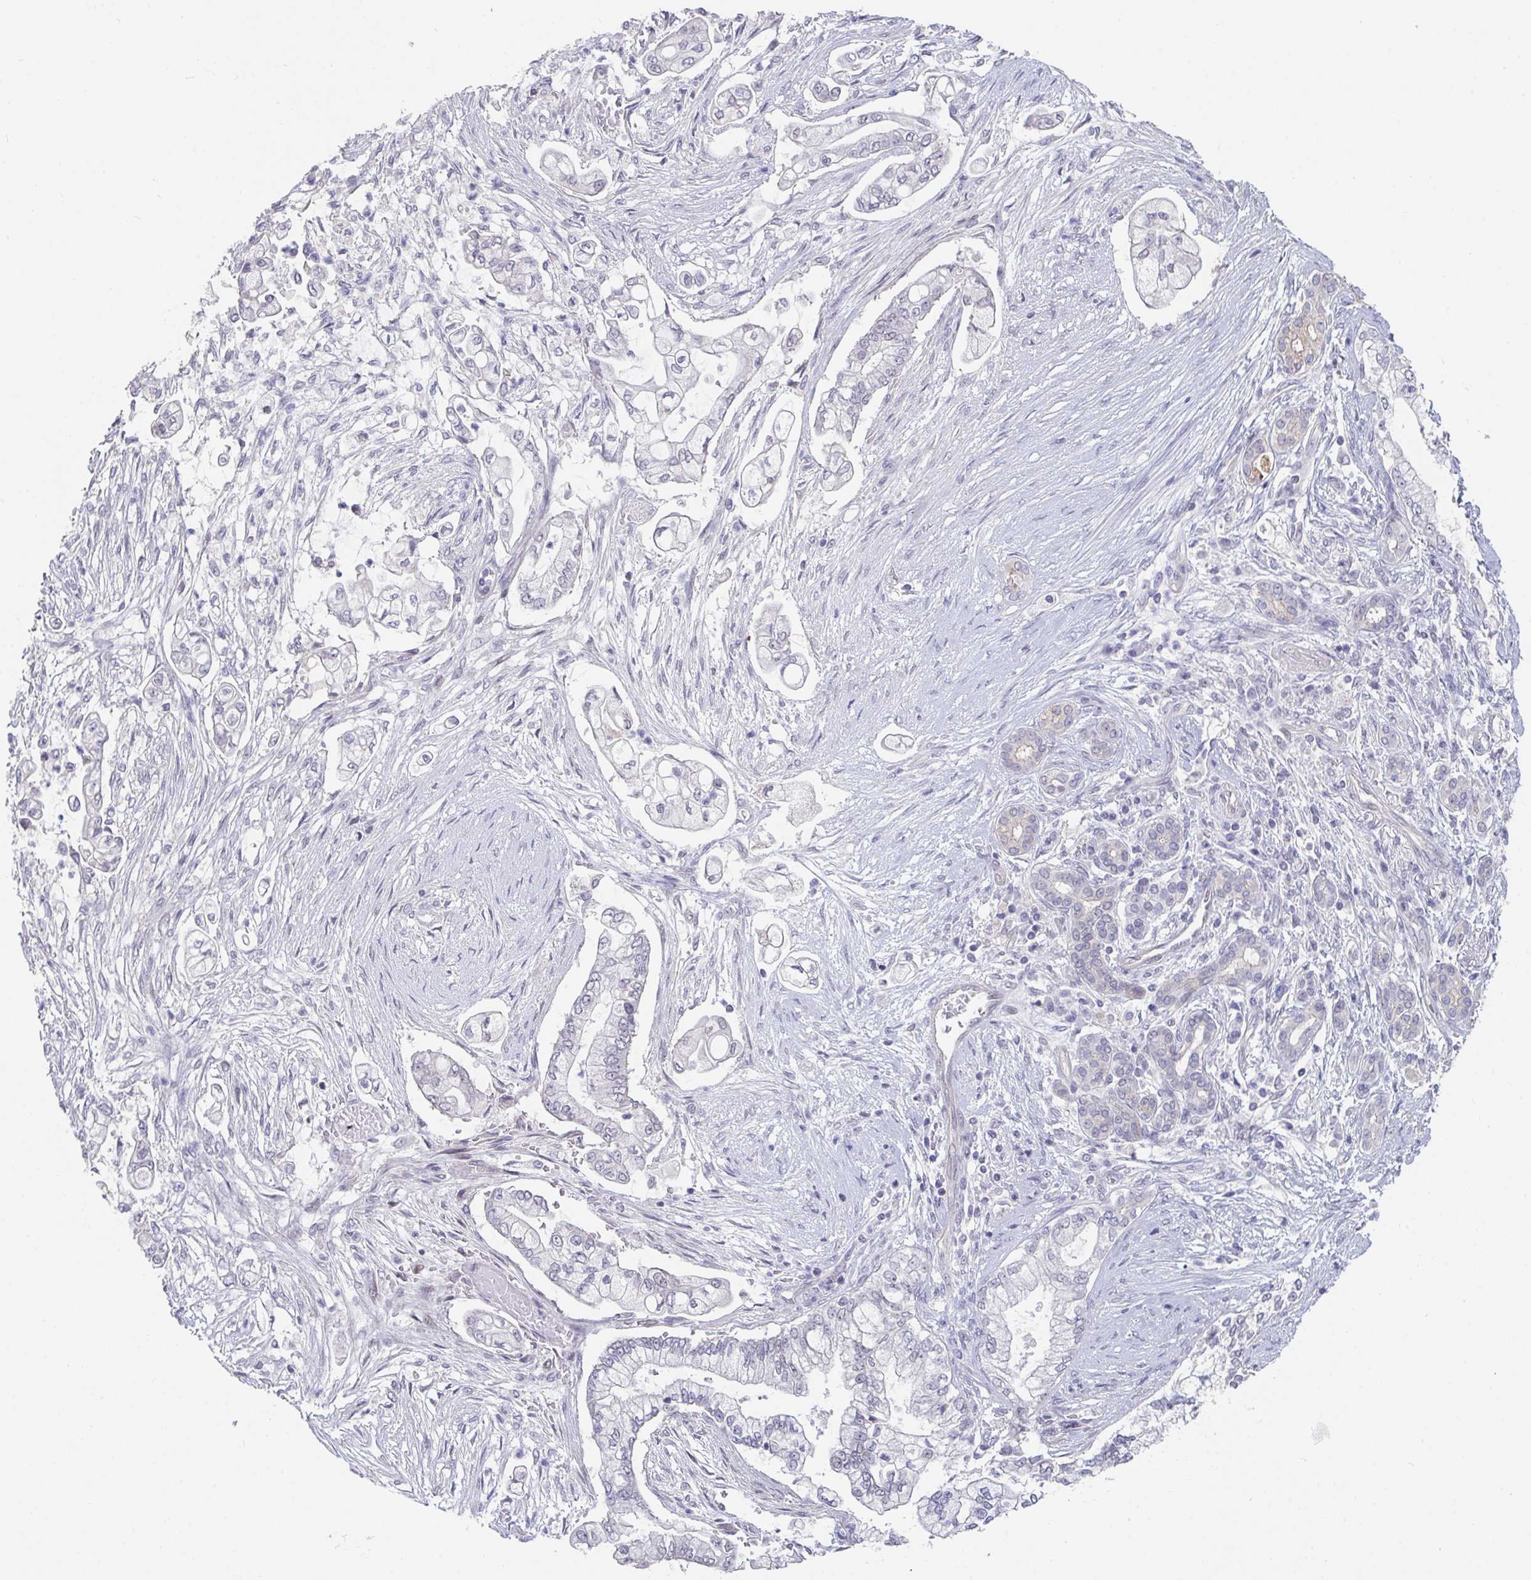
{"staining": {"intensity": "negative", "quantity": "none", "location": "none"}, "tissue": "pancreatic cancer", "cell_type": "Tumor cells", "image_type": "cancer", "snomed": [{"axis": "morphology", "description": "Adenocarcinoma, NOS"}, {"axis": "topography", "description": "Pancreas"}], "caption": "There is no significant expression in tumor cells of pancreatic cancer.", "gene": "FAM156B", "patient": {"sex": "female", "age": 69}}